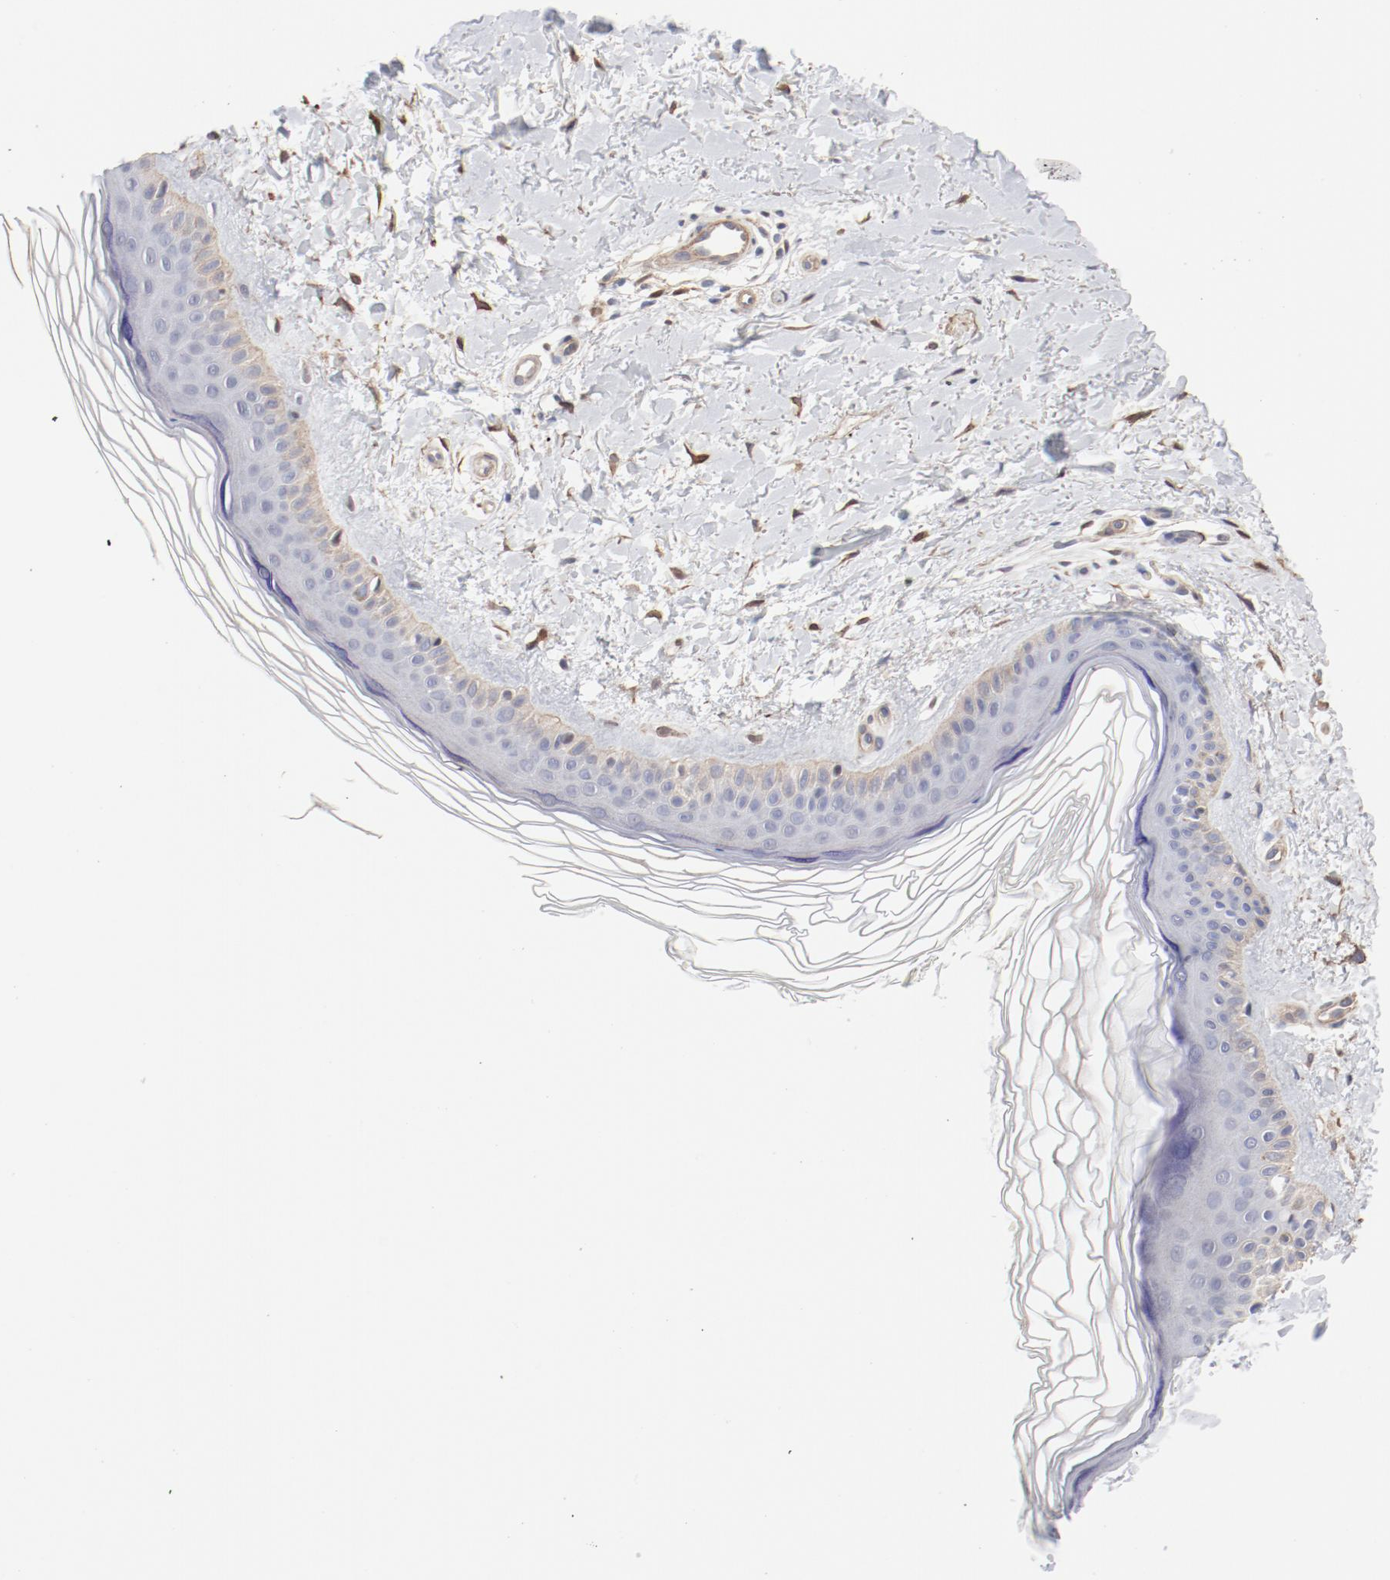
{"staining": {"intensity": "strong", "quantity": ">75%", "location": "cytoplasmic/membranous"}, "tissue": "skin", "cell_type": "Fibroblasts", "image_type": "normal", "snomed": [{"axis": "morphology", "description": "Normal tissue, NOS"}, {"axis": "topography", "description": "Skin"}], "caption": "Normal skin was stained to show a protein in brown. There is high levels of strong cytoplasmic/membranous expression in approximately >75% of fibroblasts.", "gene": "MAGED4B", "patient": {"sex": "female", "age": 19}}